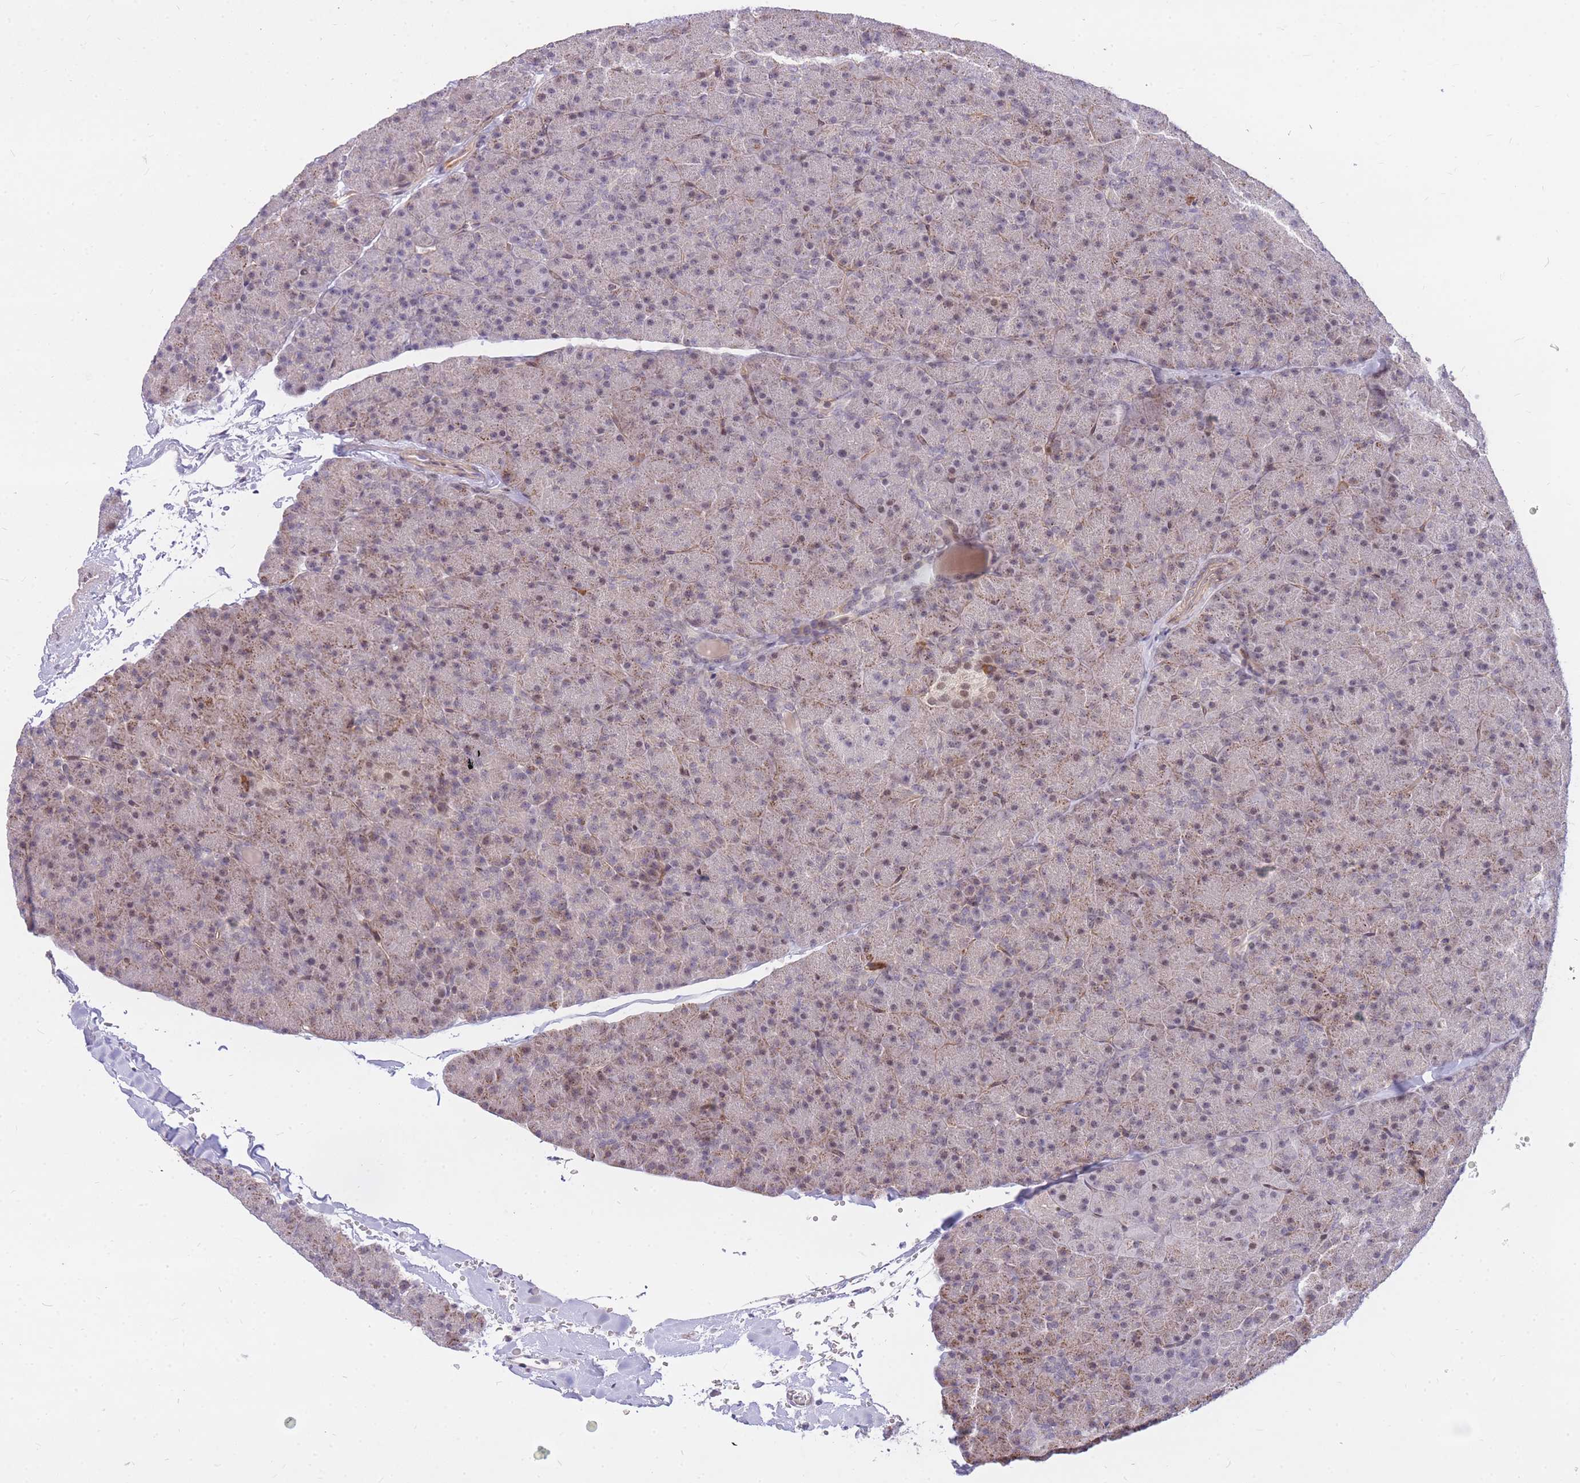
{"staining": {"intensity": "weak", "quantity": "25%-75%", "location": "cytoplasmic/membranous,nuclear"}, "tissue": "pancreas", "cell_type": "Exocrine glandular cells", "image_type": "normal", "snomed": [{"axis": "morphology", "description": "Normal tissue, NOS"}, {"axis": "topography", "description": "Pancreas"}], "caption": "The image demonstrates a brown stain indicating the presence of a protein in the cytoplasmic/membranous,nuclear of exocrine glandular cells in pancreas. (DAB (3,3'-diaminobenzidine) IHC with brightfield microscopy, high magnification).", "gene": "TLE2", "patient": {"sex": "male", "age": 36}}